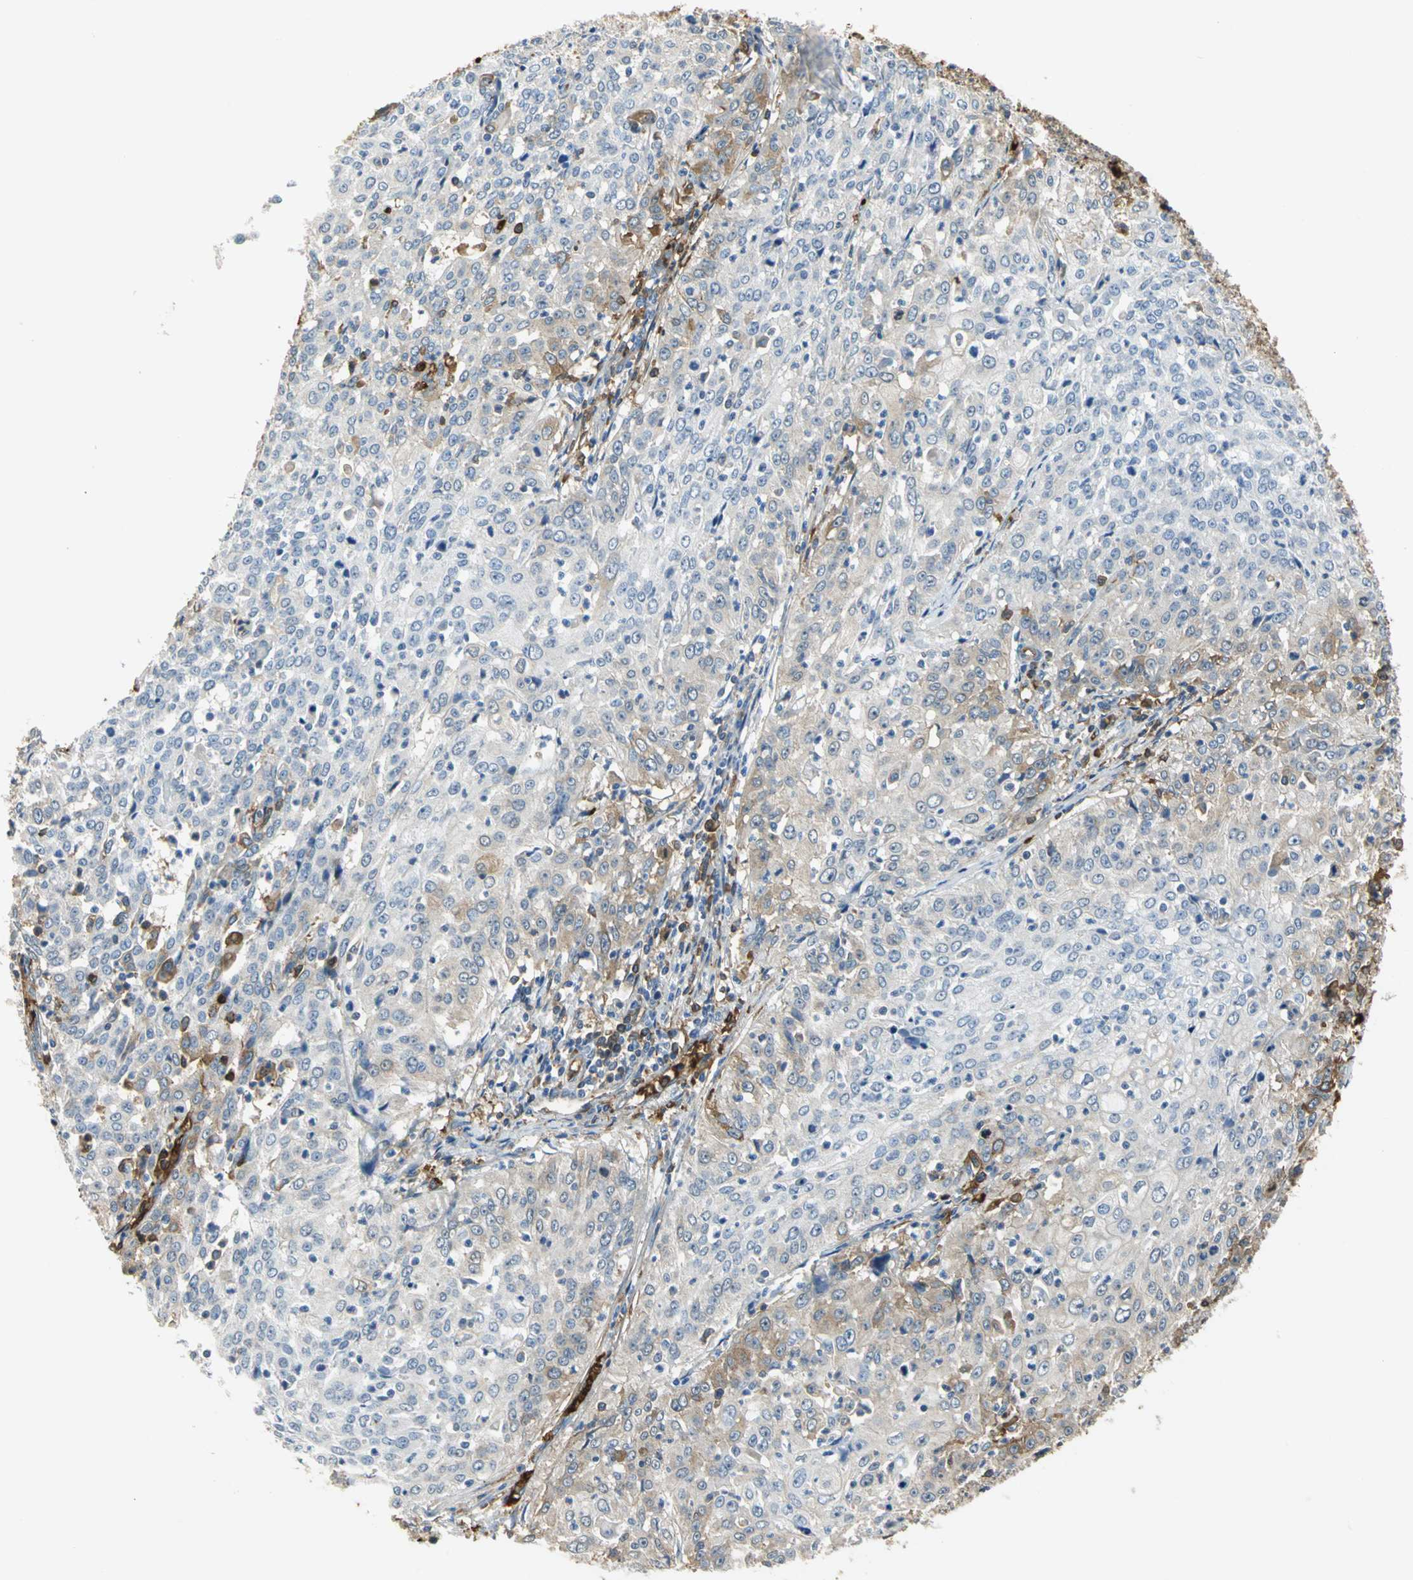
{"staining": {"intensity": "moderate", "quantity": "25%-75%", "location": "cytoplasmic/membranous"}, "tissue": "cervical cancer", "cell_type": "Tumor cells", "image_type": "cancer", "snomed": [{"axis": "morphology", "description": "Squamous cell carcinoma, NOS"}, {"axis": "topography", "description": "Cervix"}], "caption": "Brown immunohistochemical staining in cervical cancer (squamous cell carcinoma) demonstrates moderate cytoplasmic/membranous positivity in about 25%-75% of tumor cells.", "gene": "TREM1", "patient": {"sex": "female", "age": 39}}